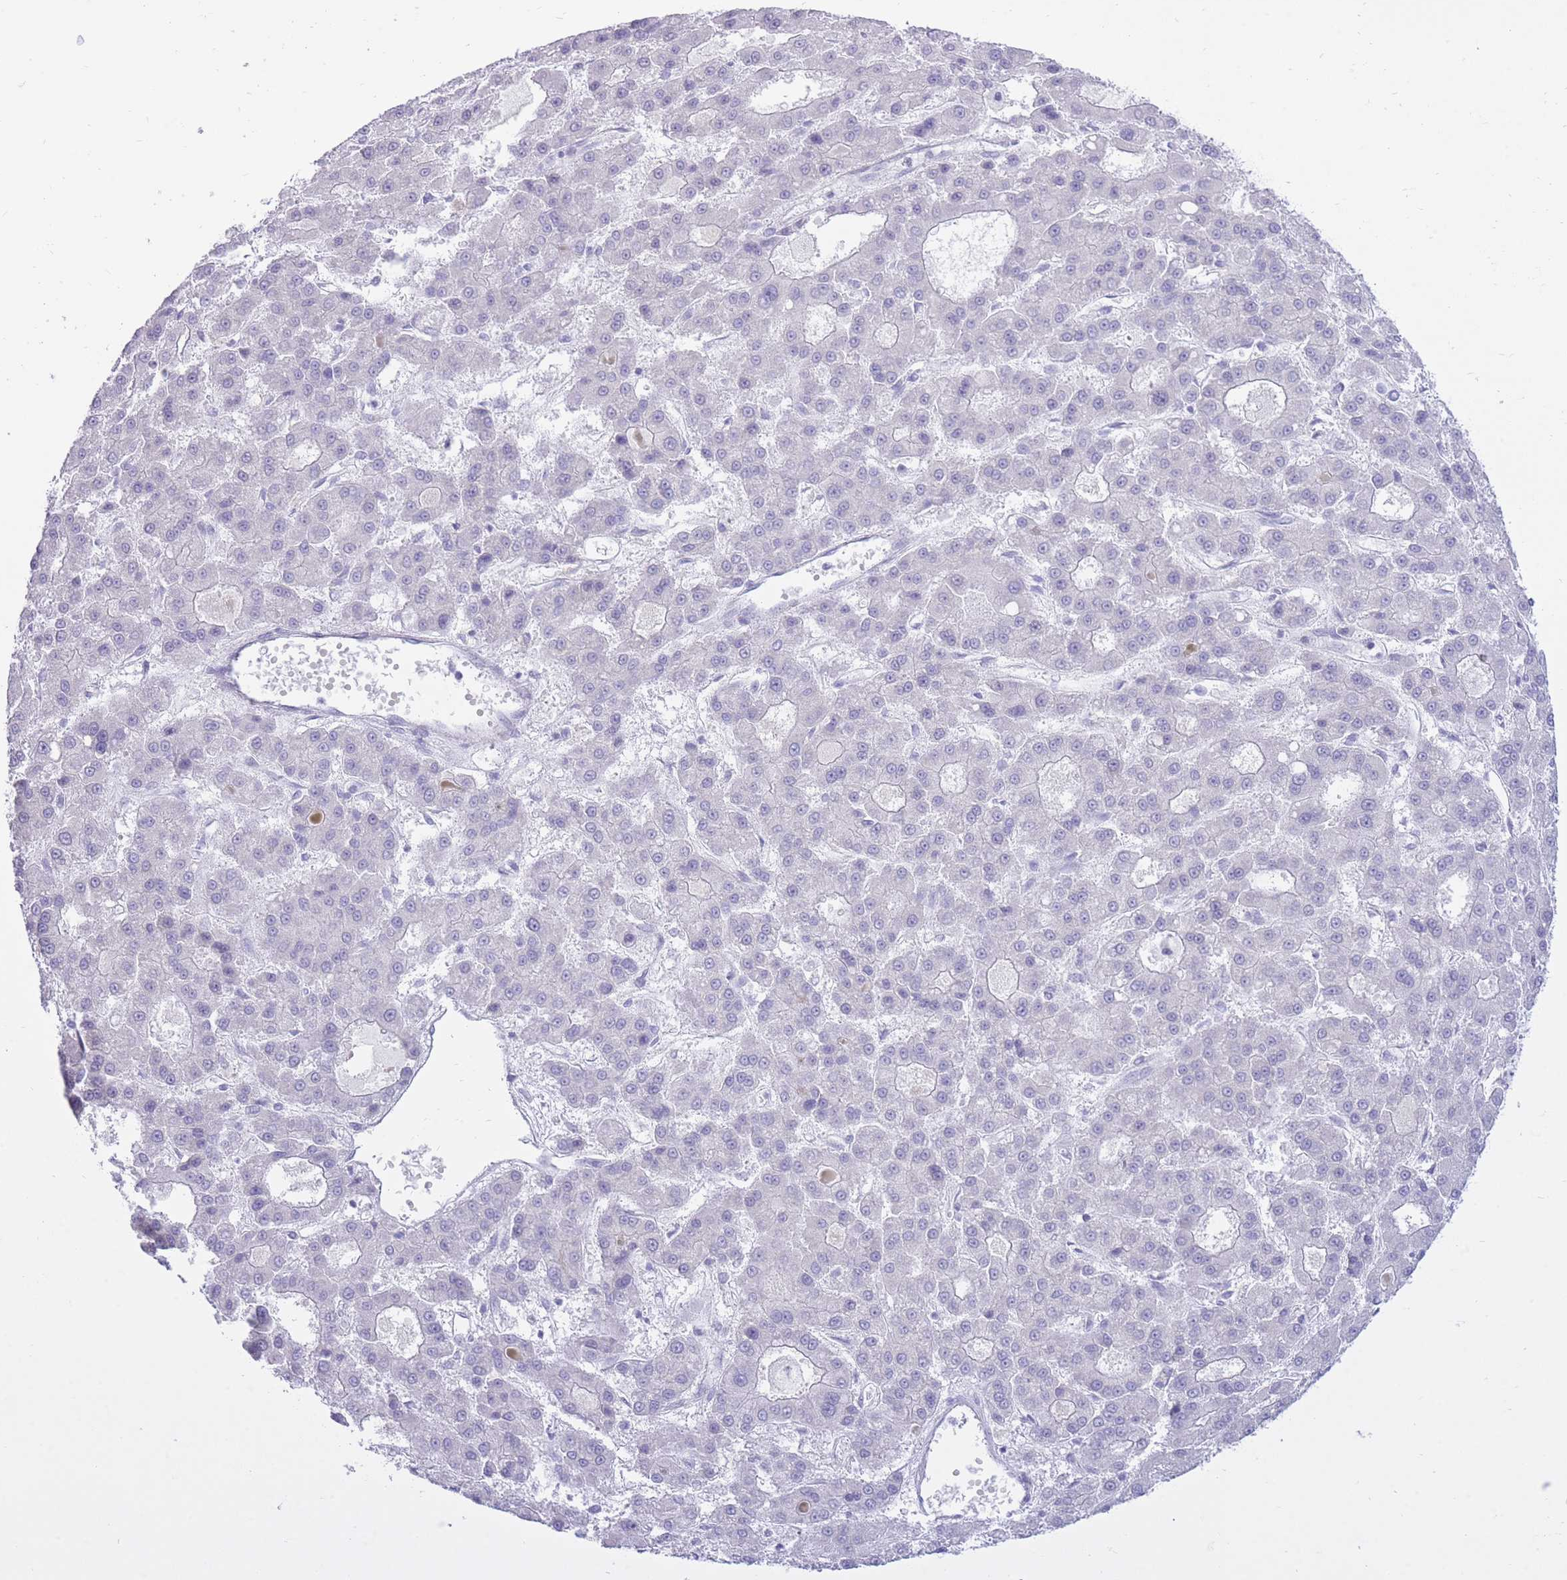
{"staining": {"intensity": "negative", "quantity": "none", "location": "none"}, "tissue": "liver cancer", "cell_type": "Tumor cells", "image_type": "cancer", "snomed": [{"axis": "morphology", "description": "Carcinoma, Hepatocellular, NOS"}, {"axis": "topography", "description": "Liver"}], "caption": "Liver hepatocellular carcinoma stained for a protein using immunohistochemistry (IHC) displays no staining tumor cells.", "gene": "DENND2D", "patient": {"sex": "male", "age": 70}}